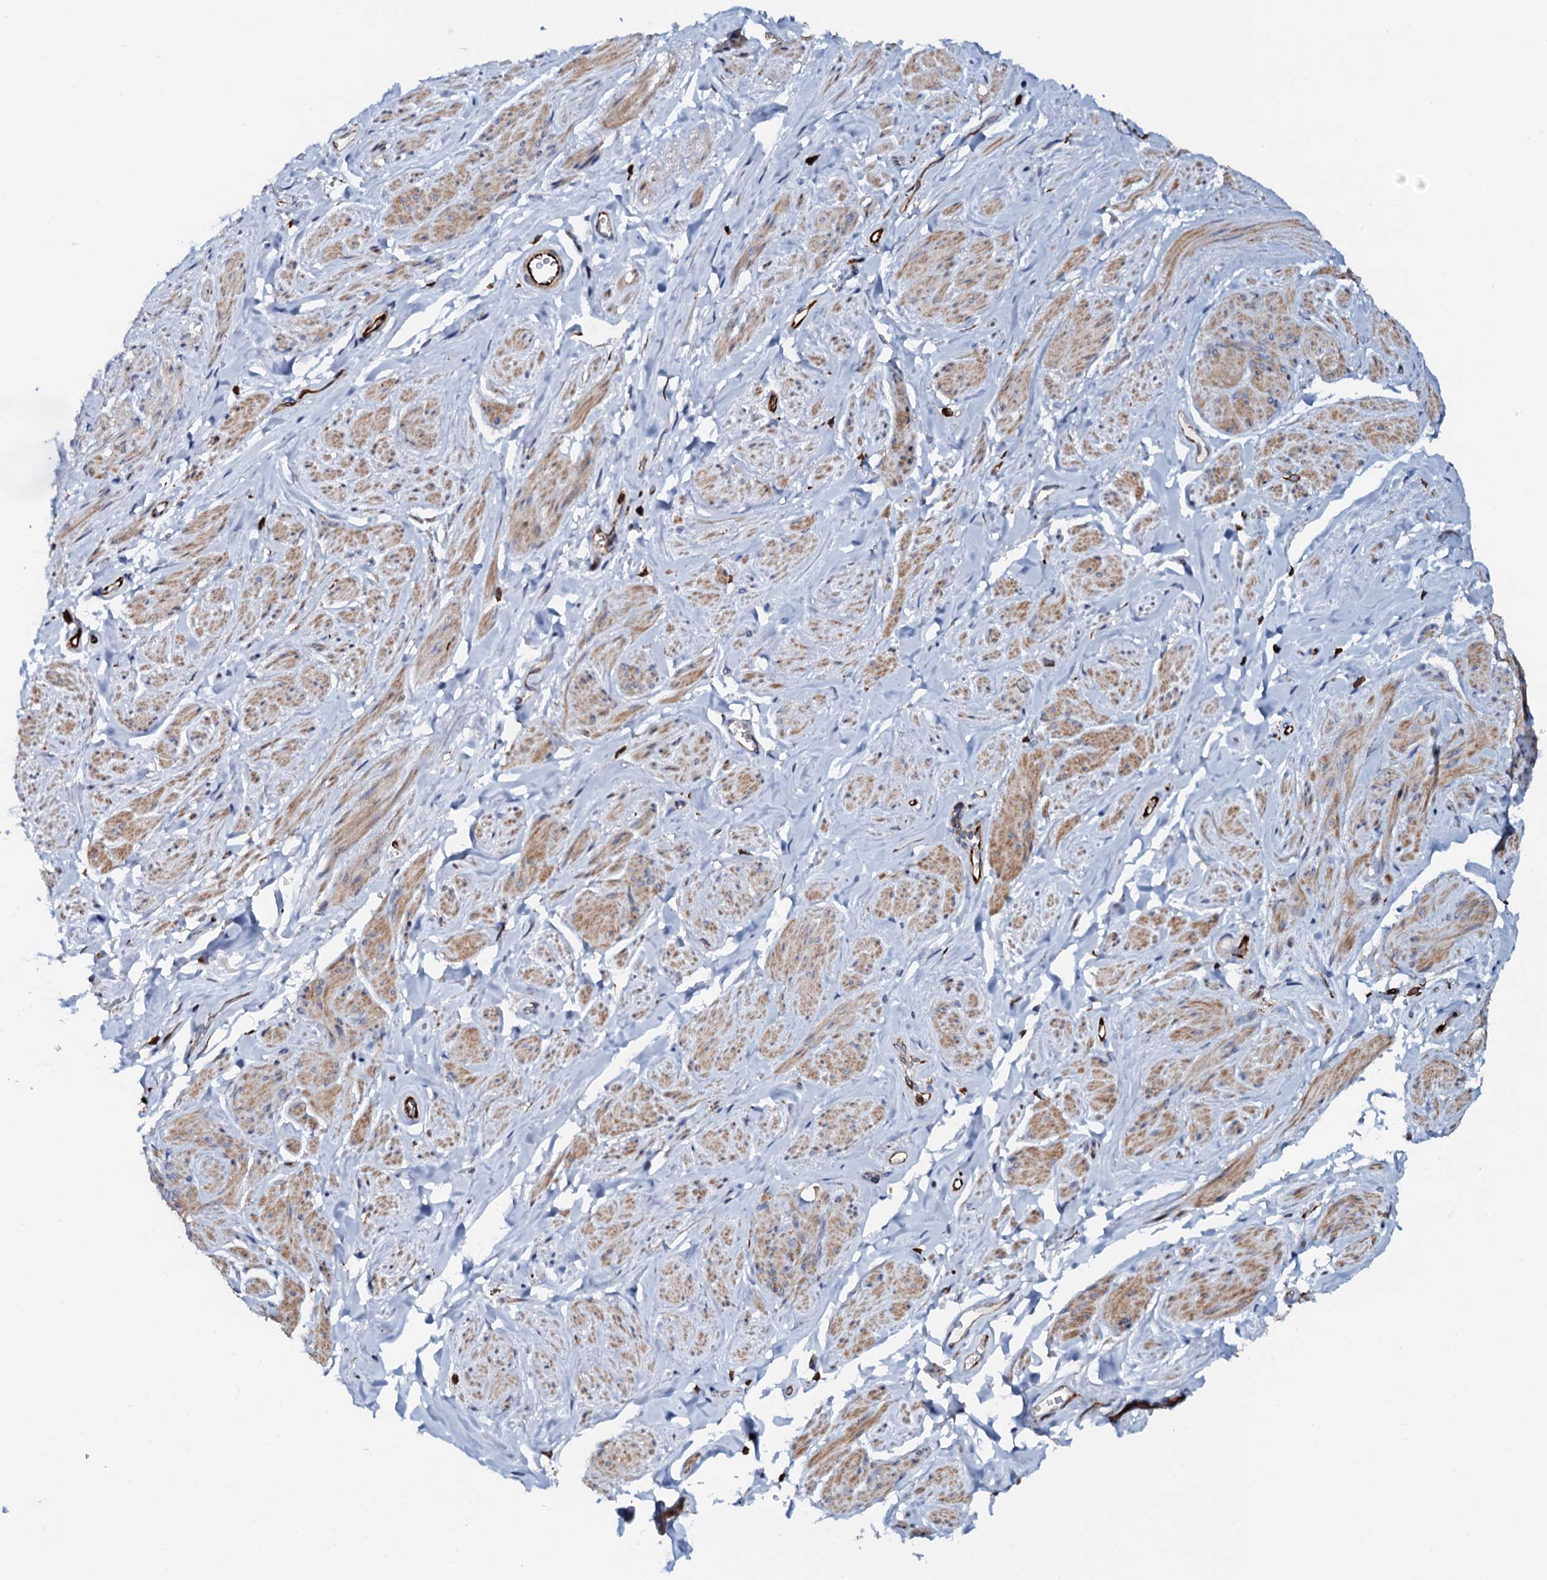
{"staining": {"intensity": "moderate", "quantity": "25%-75%", "location": "cytoplasmic/membranous"}, "tissue": "smooth muscle", "cell_type": "Smooth muscle cells", "image_type": "normal", "snomed": [{"axis": "morphology", "description": "Normal tissue, NOS"}, {"axis": "topography", "description": "Smooth muscle"}, {"axis": "topography", "description": "Peripheral nerve tissue"}], "caption": "A micrograph of smooth muscle stained for a protein displays moderate cytoplasmic/membranous brown staining in smooth muscle cells.", "gene": "VAMP8", "patient": {"sex": "male", "age": 69}}